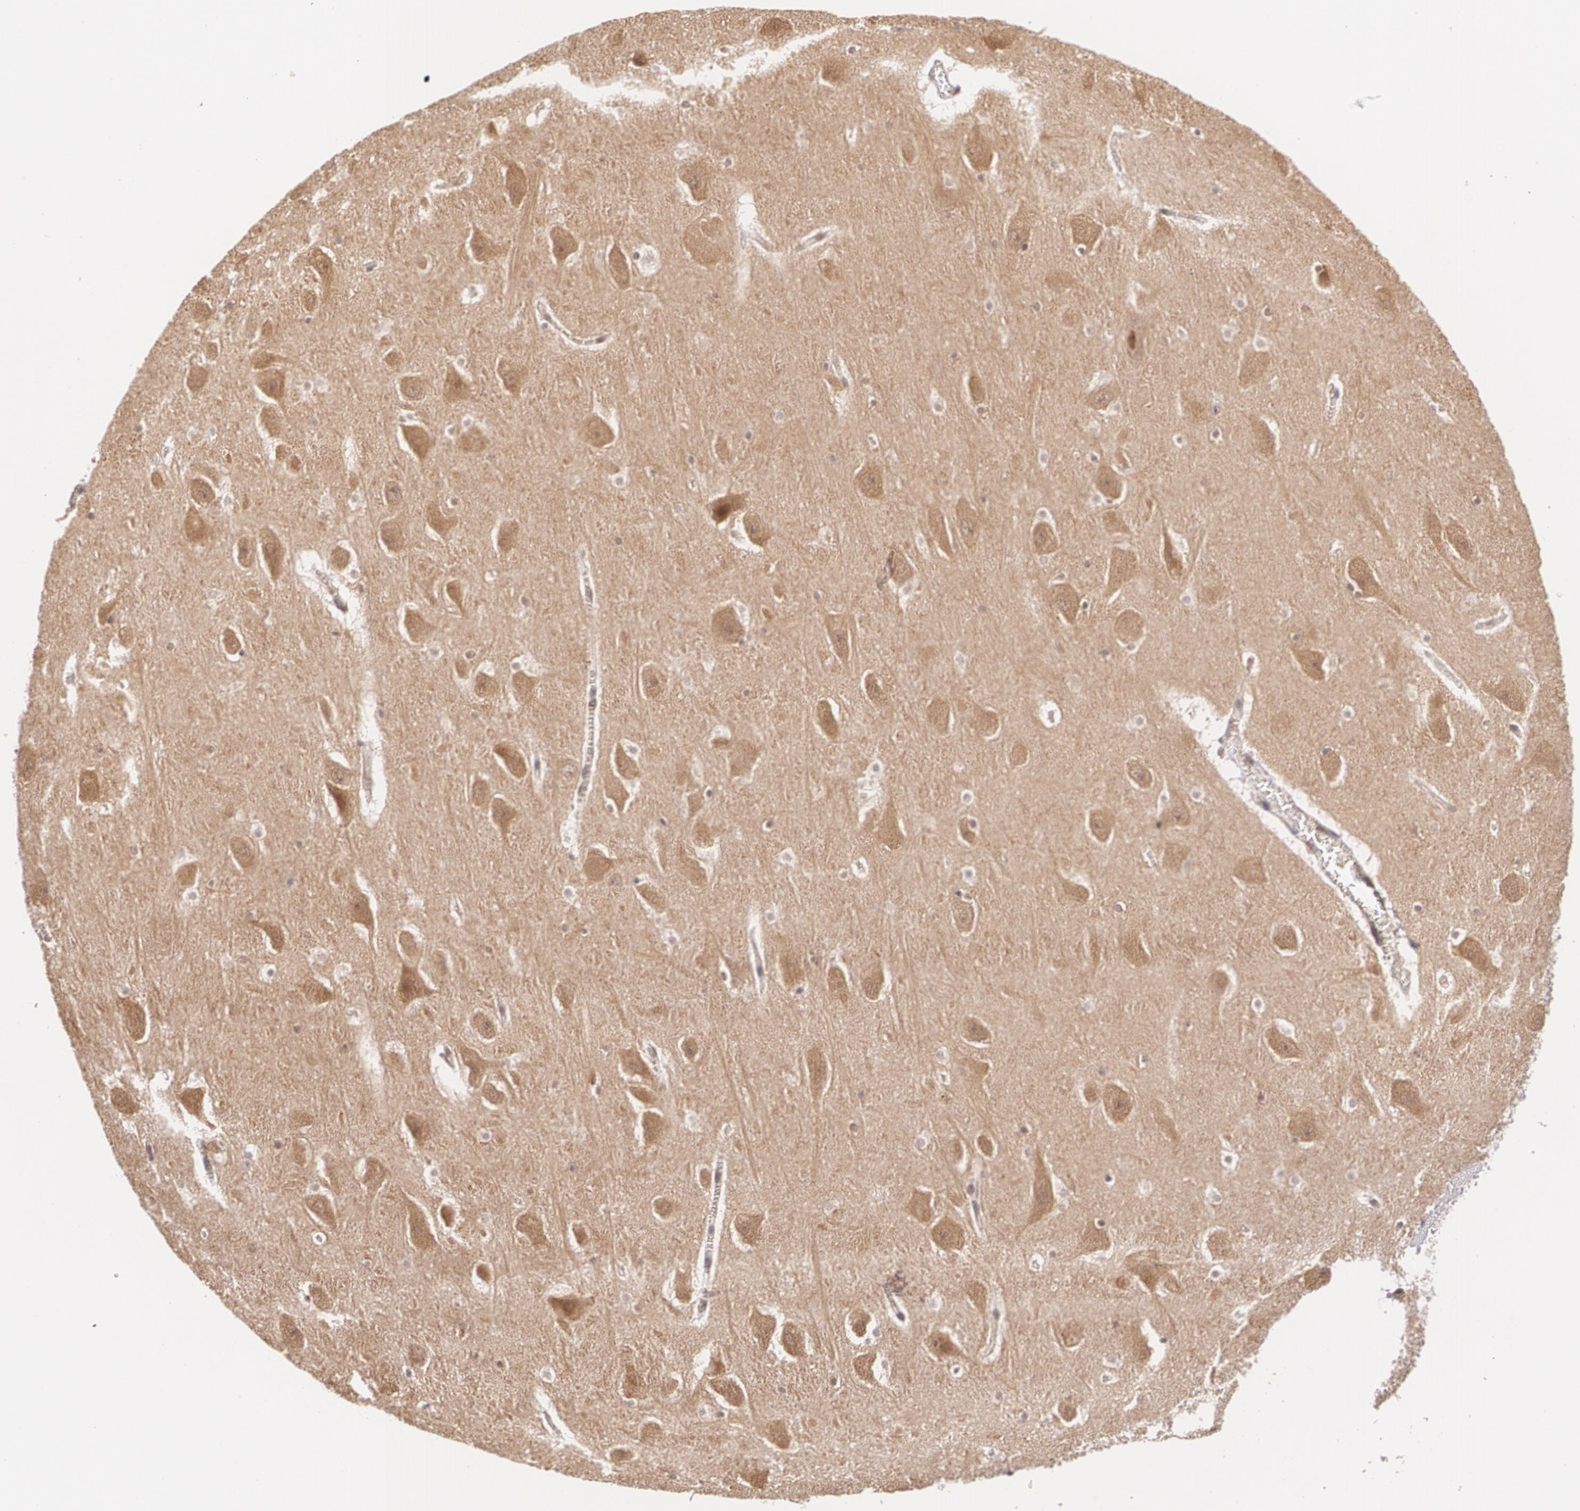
{"staining": {"intensity": "weak", "quantity": "25%-75%", "location": "nuclear"}, "tissue": "hippocampus", "cell_type": "Glial cells", "image_type": "normal", "snomed": [{"axis": "morphology", "description": "Normal tissue, NOS"}, {"axis": "topography", "description": "Hippocampus"}], "caption": "An immunohistochemistry histopathology image of benign tissue is shown. Protein staining in brown highlights weak nuclear positivity in hippocampus within glial cells. (brown staining indicates protein expression, while blue staining denotes nuclei).", "gene": "CUL2", "patient": {"sex": "male", "age": 45}}